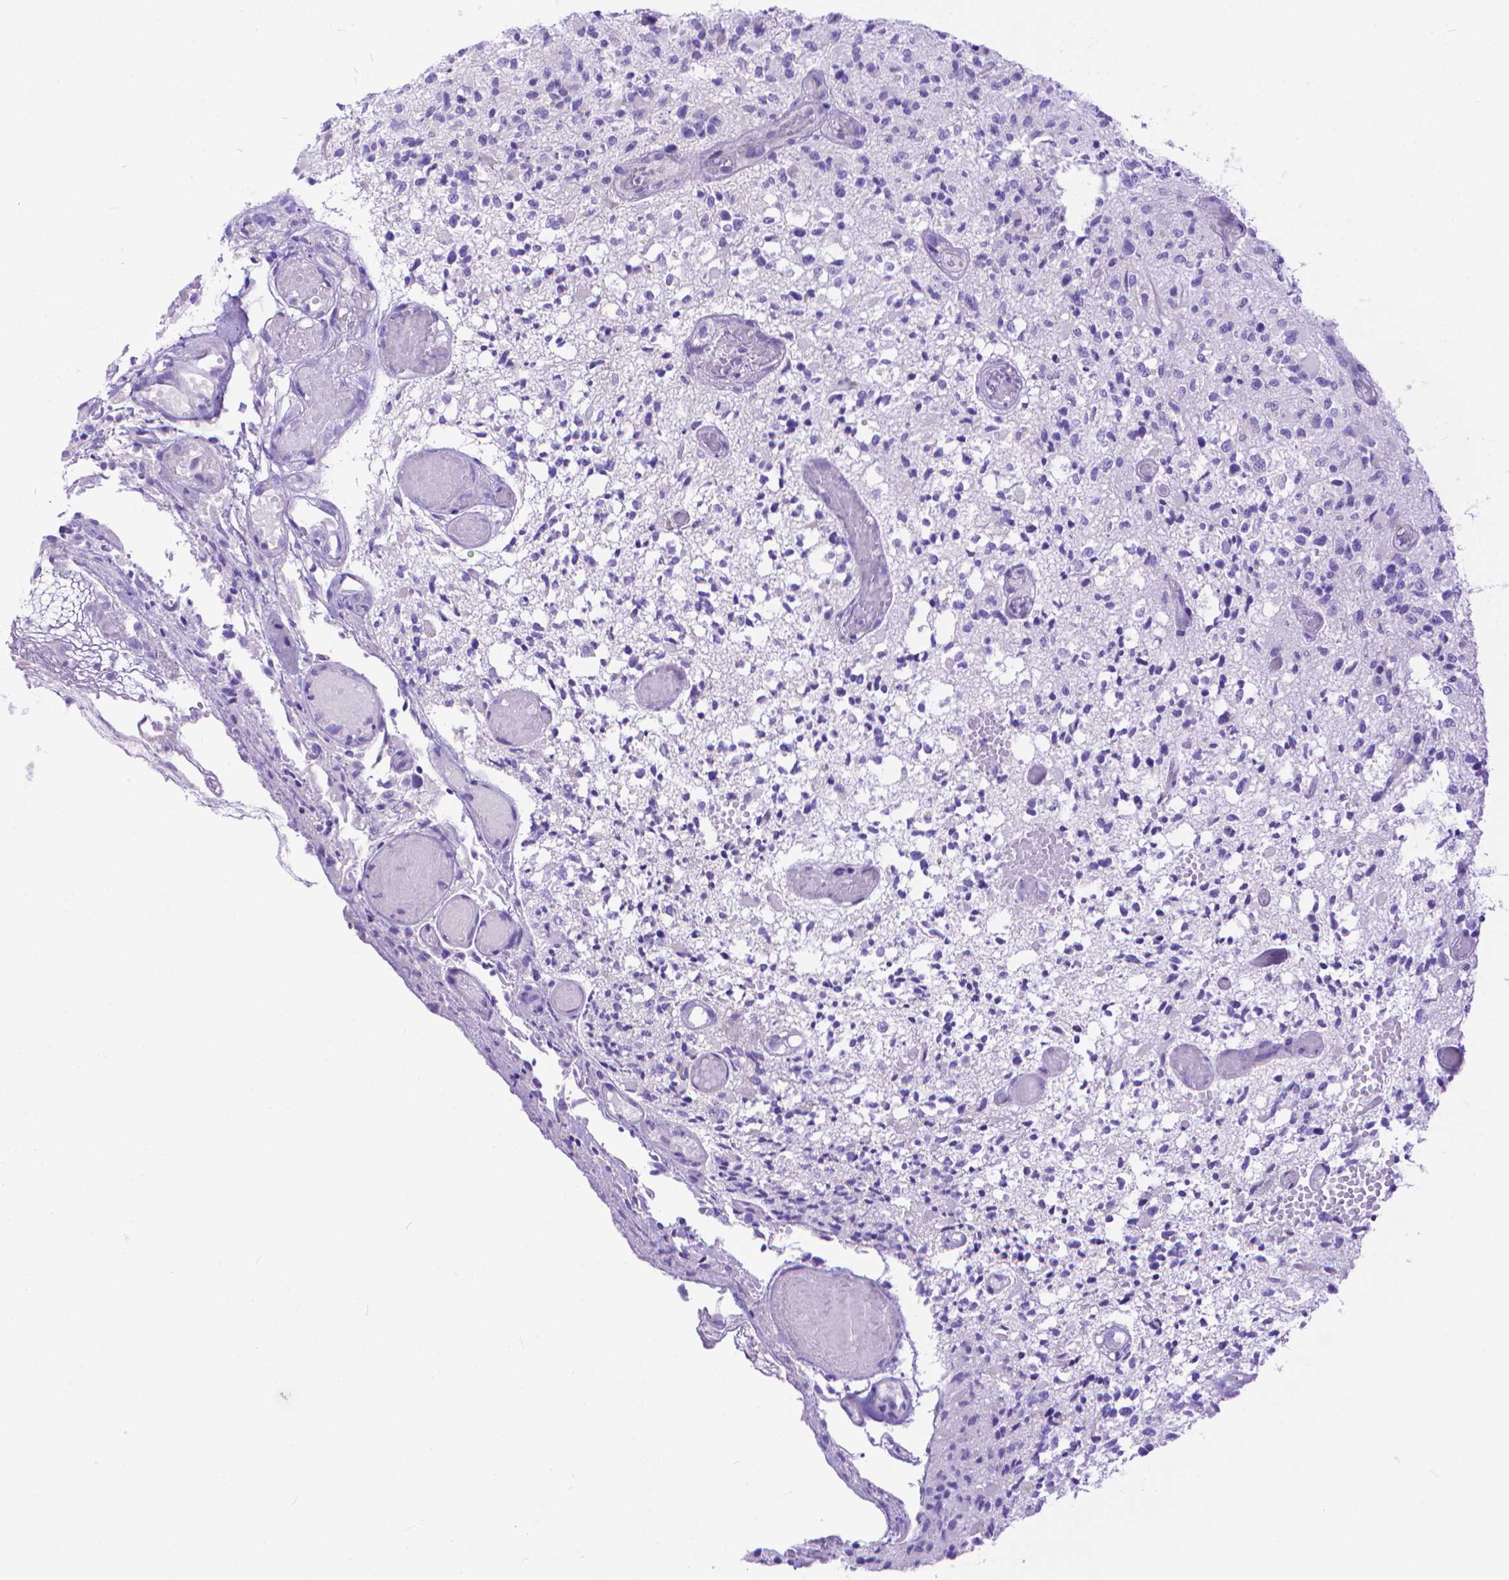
{"staining": {"intensity": "negative", "quantity": "none", "location": "none"}, "tissue": "glioma", "cell_type": "Tumor cells", "image_type": "cancer", "snomed": [{"axis": "morphology", "description": "Glioma, malignant, High grade"}, {"axis": "topography", "description": "Brain"}], "caption": "Malignant glioma (high-grade) stained for a protein using IHC exhibits no expression tumor cells.", "gene": "DHRS2", "patient": {"sex": "female", "age": 63}}